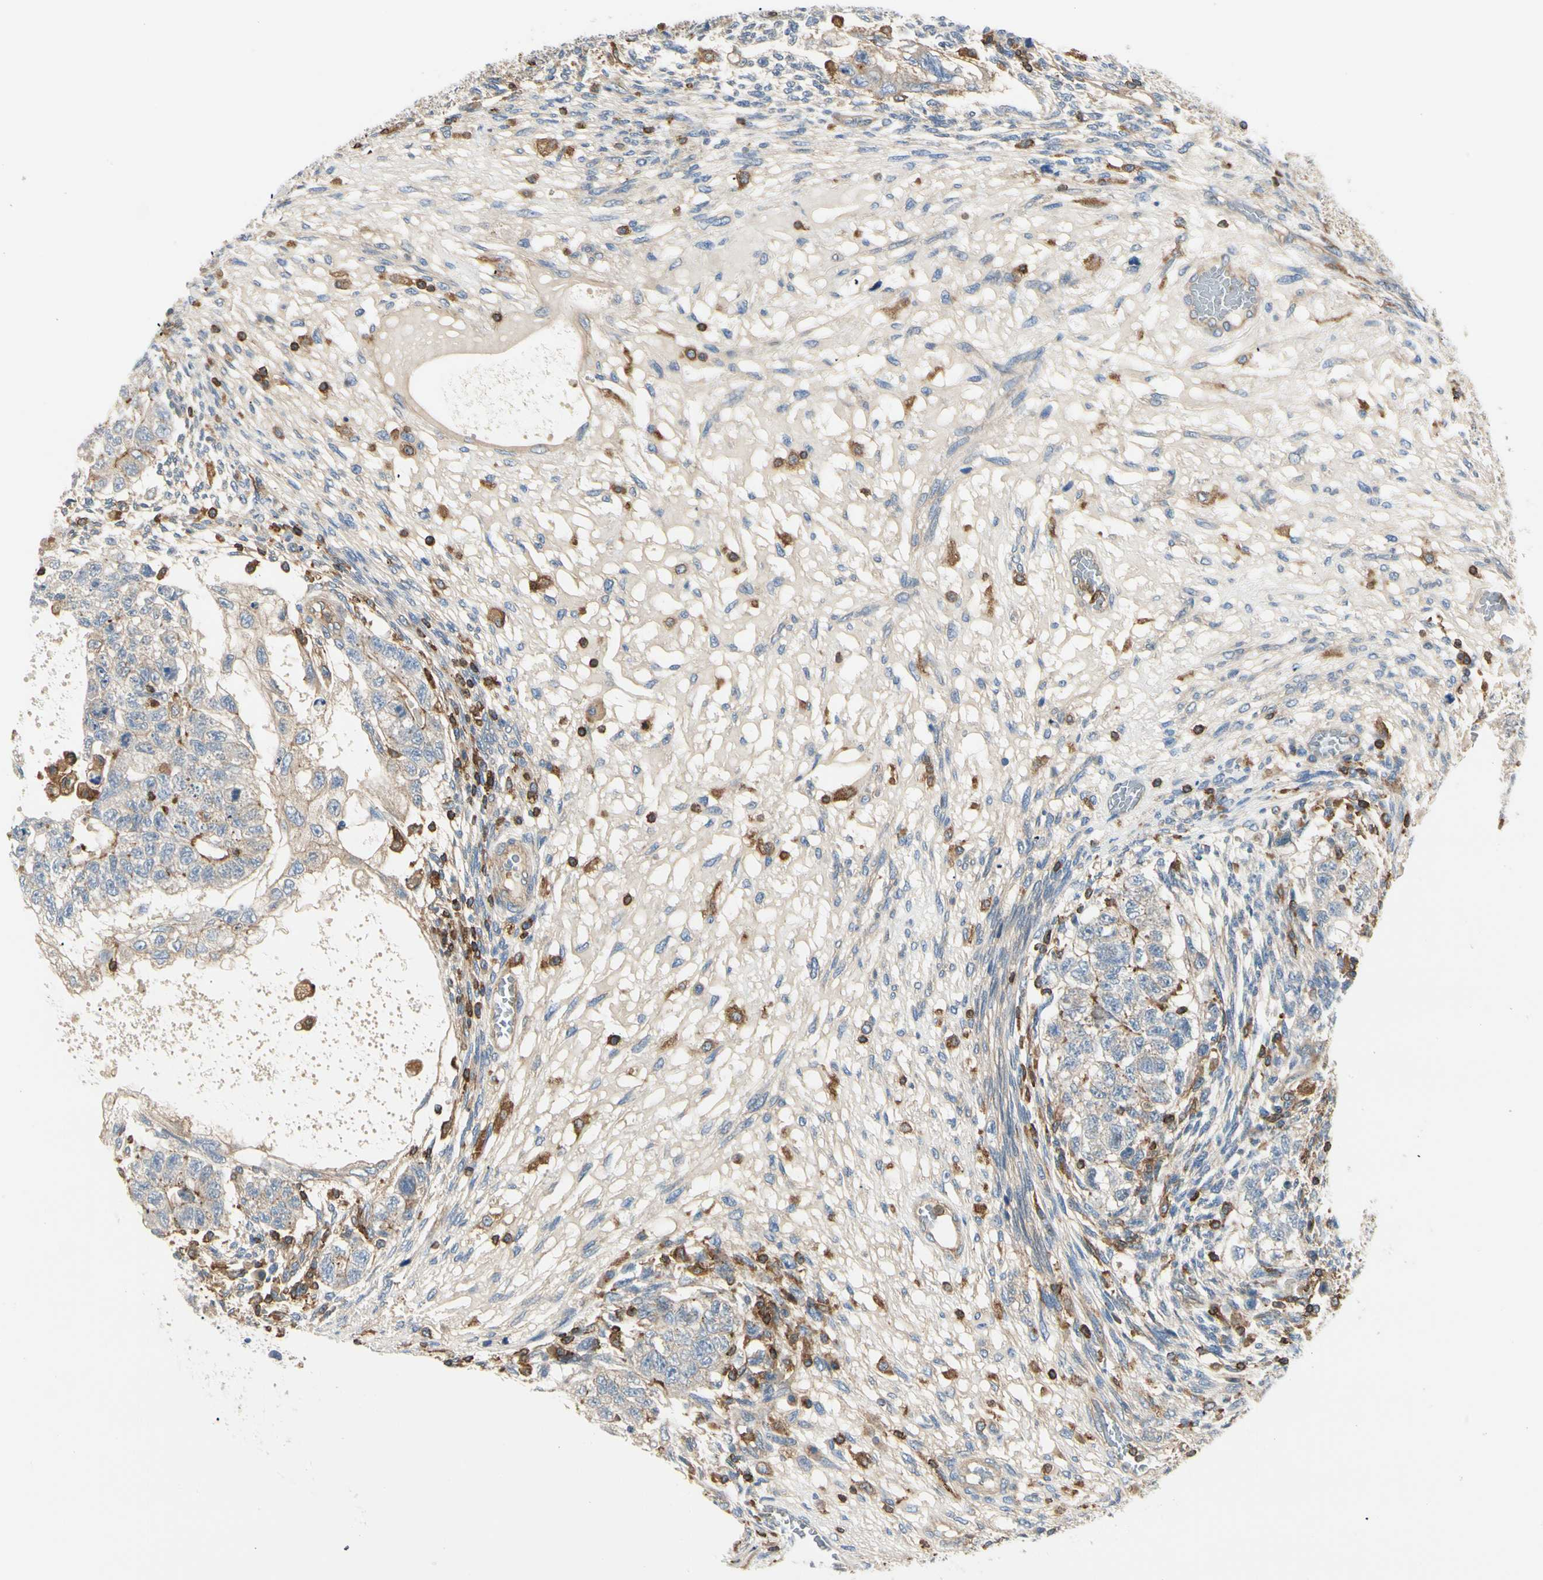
{"staining": {"intensity": "weak", "quantity": "<25%", "location": "cytoplasmic/membranous"}, "tissue": "testis cancer", "cell_type": "Tumor cells", "image_type": "cancer", "snomed": [{"axis": "morphology", "description": "Normal tissue, NOS"}, {"axis": "morphology", "description": "Carcinoma, Embryonal, NOS"}, {"axis": "topography", "description": "Testis"}], "caption": "The IHC micrograph has no significant positivity in tumor cells of testis embryonal carcinoma tissue.", "gene": "CAPZA2", "patient": {"sex": "male", "age": 36}}